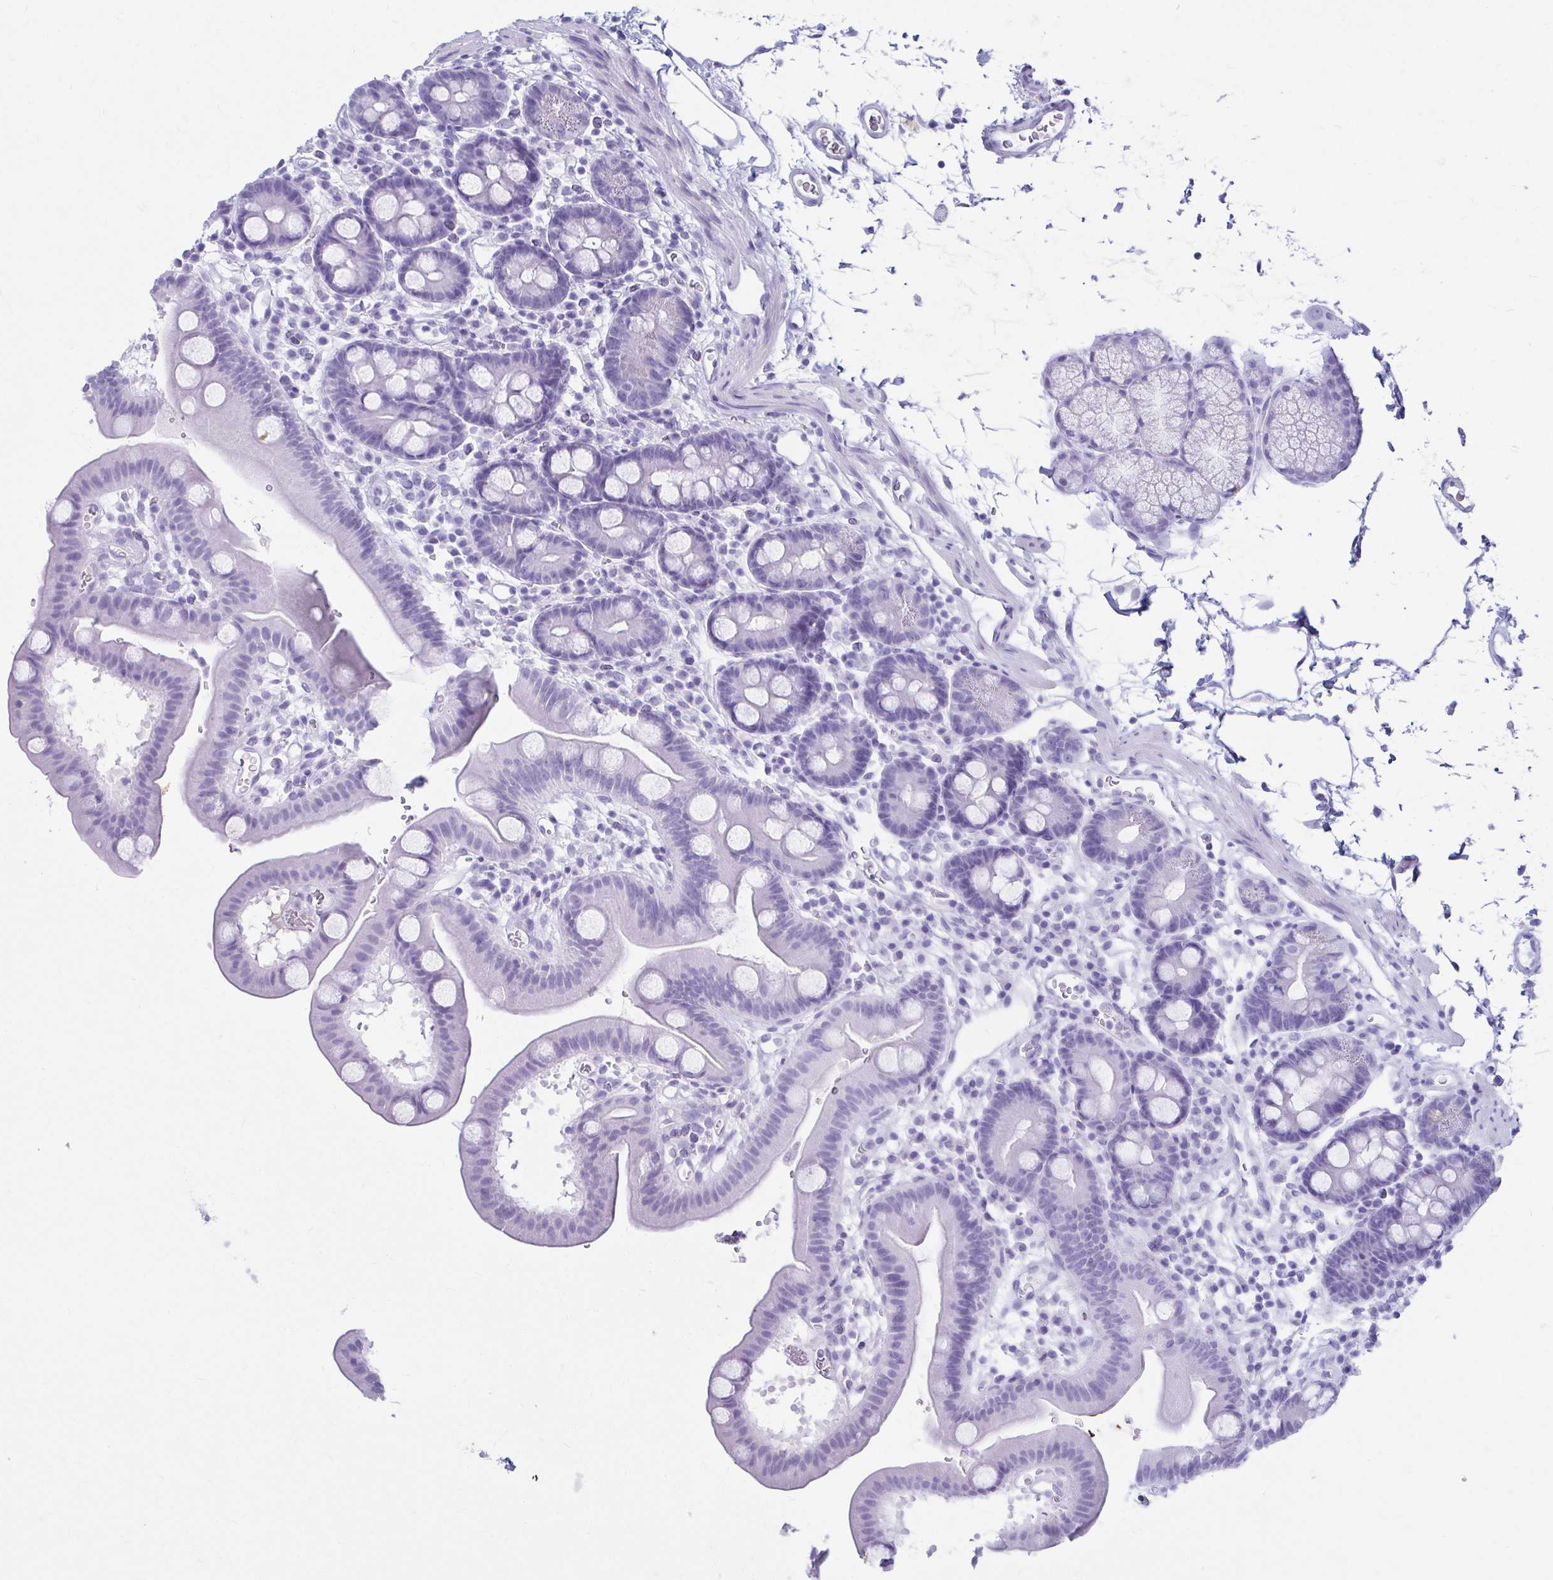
{"staining": {"intensity": "negative", "quantity": "none", "location": "none"}, "tissue": "duodenum", "cell_type": "Glandular cells", "image_type": "normal", "snomed": [{"axis": "morphology", "description": "Normal tissue, NOS"}, {"axis": "topography", "description": "Duodenum"}], "caption": "Immunohistochemistry (IHC) of benign duodenum reveals no staining in glandular cells. (DAB (3,3'-diaminobenzidine) immunohistochemistry (IHC) visualized using brightfield microscopy, high magnification).", "gene": "ATP4B", "patient": {"sex": "male", "age": 59}}